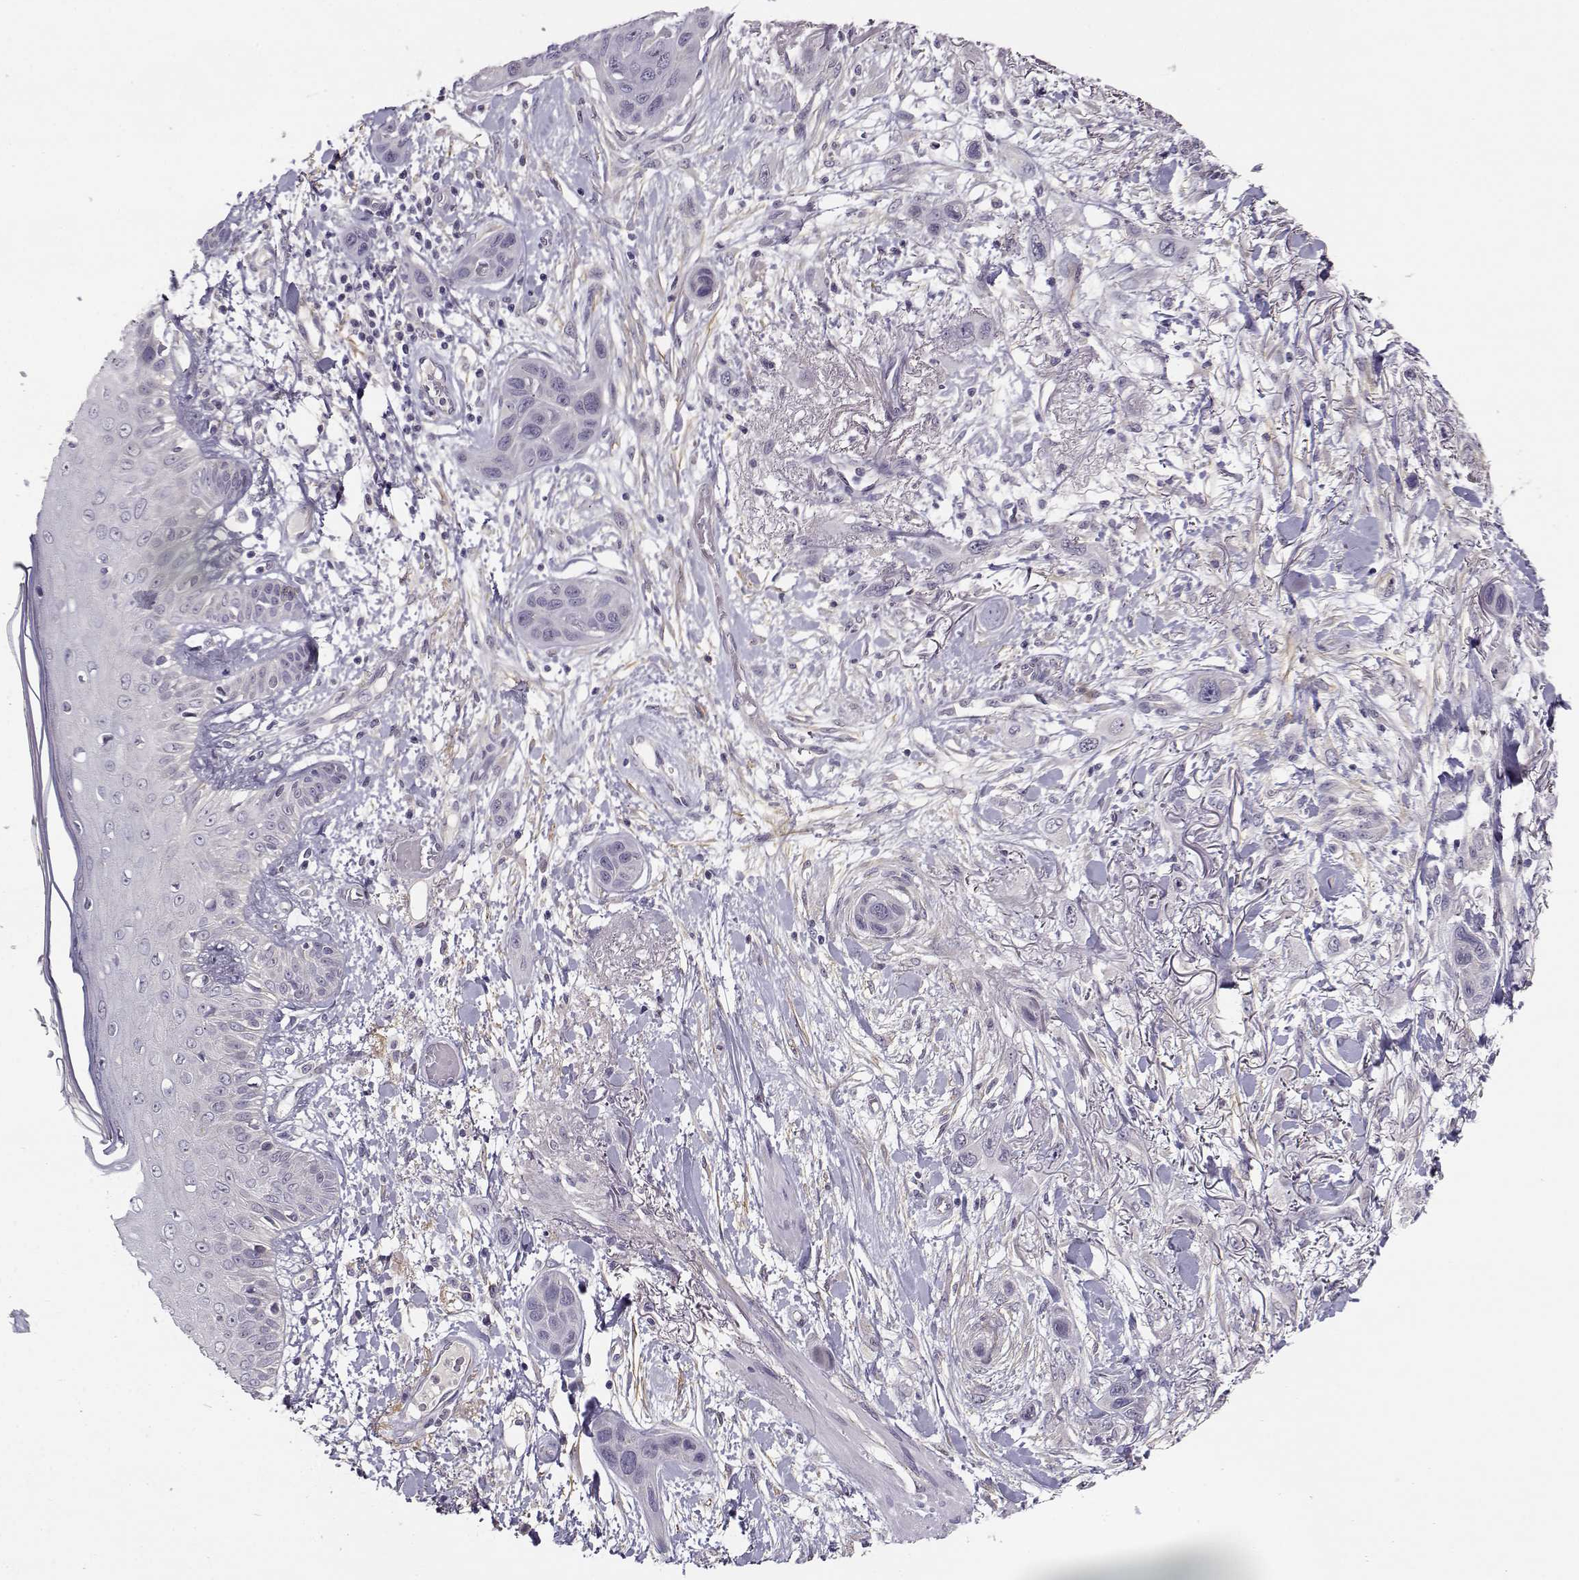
{"staining": {"intensity": "negative", "quantity": "none", "location": "none"}, "tissue": "skin cancer", "cell_type": "Tumor cells", "image_type": "cancer", "snomed": [{"axis": "morphology", "description": "Squamous cell carcinoma, NOS"}, {"axis": "topography", "description": "Skin"}], "caption": "Skin cancer (squamous cell carcinoma) was stained to show a protein in brown. There is no significant positivity in tumor cells.", "gene": "TMEM145", "patient": {"sex": "male", "age": 79}}